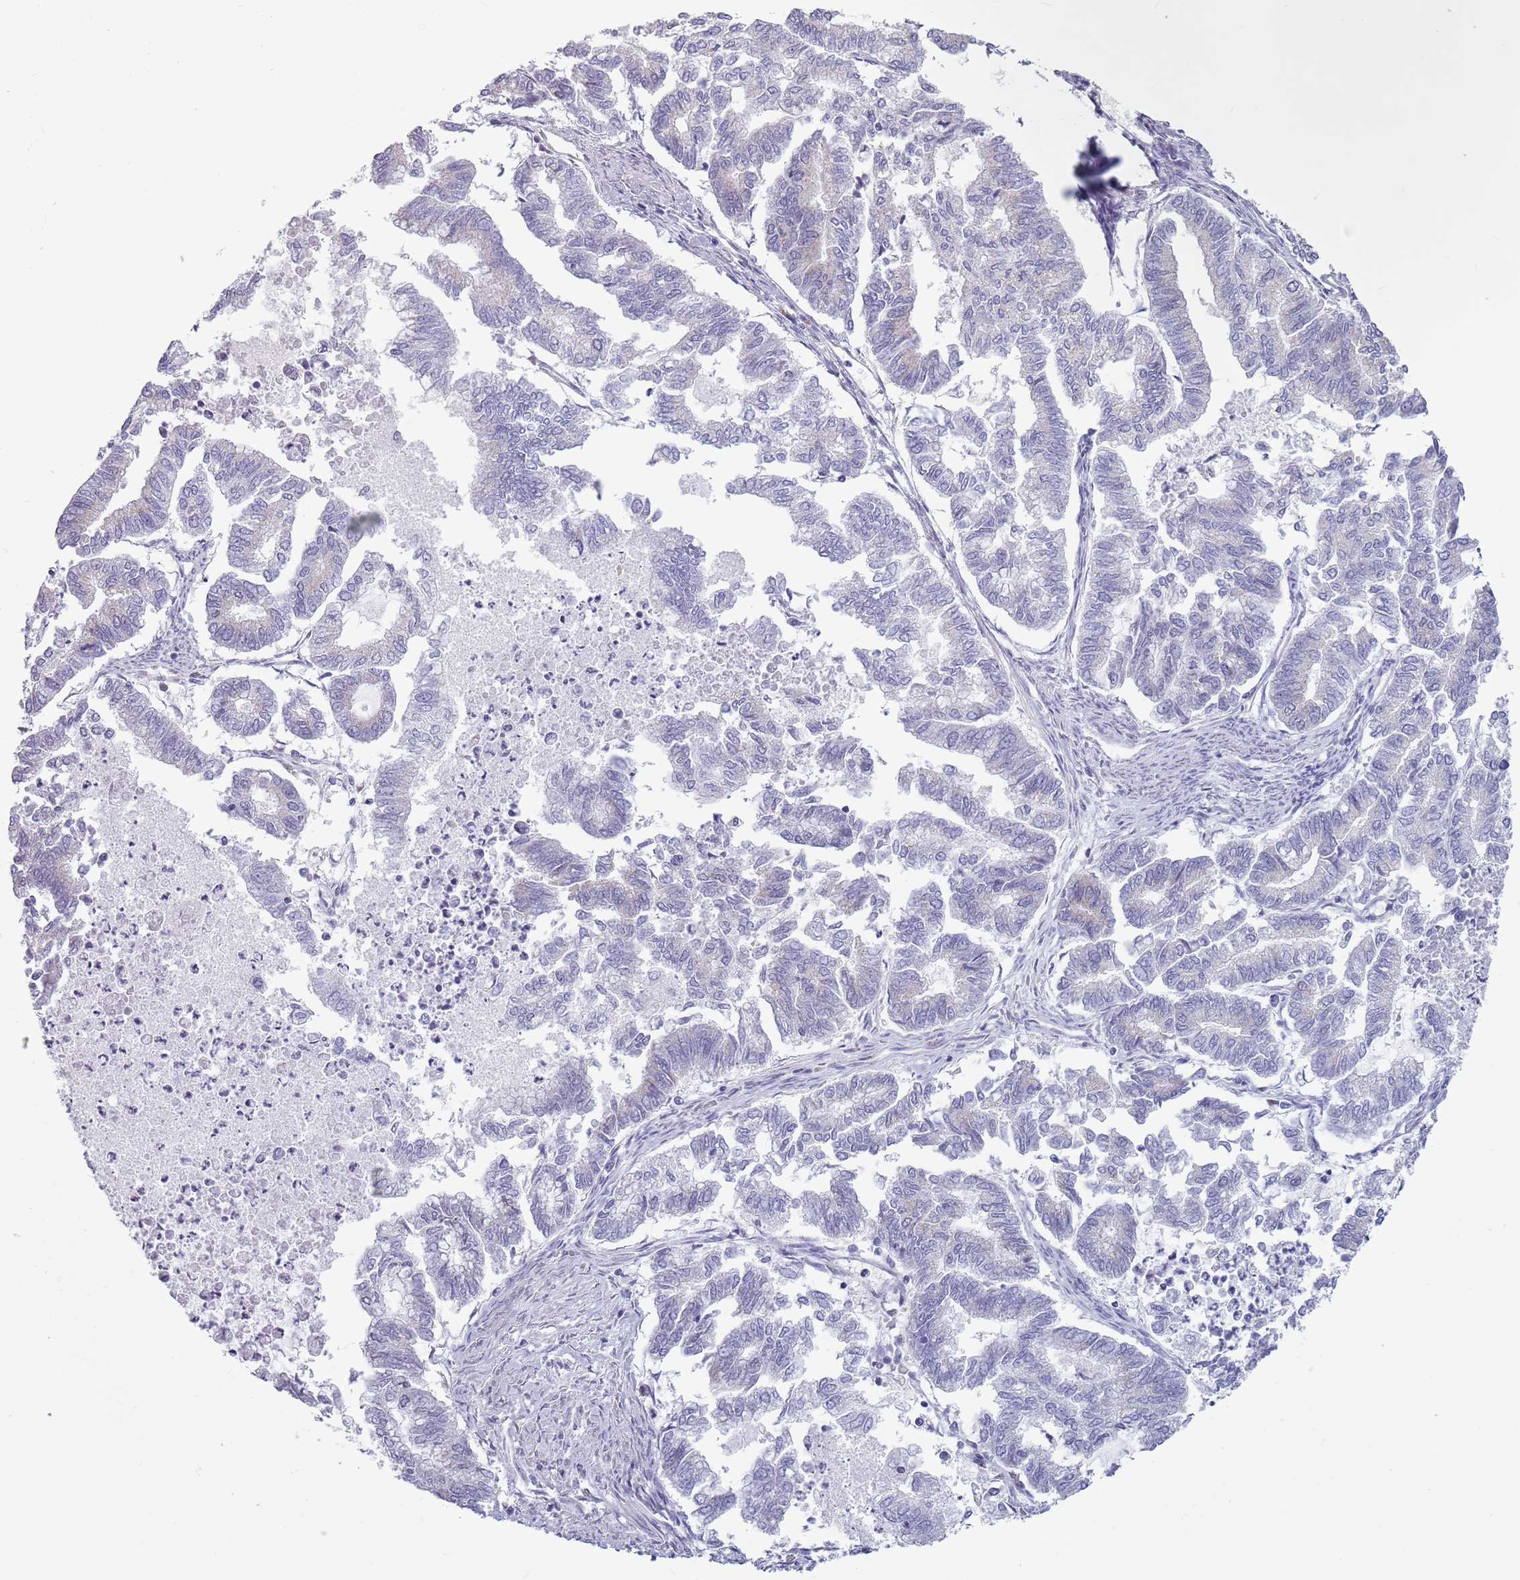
{"staining": {"intensity": "negative", "quantity": "none", "location": "none"}, "tissue": "endometrial cancer", "cell_type": "Tumor cells", "image_type": "cancer", "snomed": [{"axis": "morphology", "description": "Adenocarcinoma, NOS"}, {"axis": "topography", "description": "Endometrium"}], "caption": "Histopathology image shows no significant protein expression in tumor cells of endometrial cancer.", "gene": "ZKSCAN2", "patient": {"sex": "female", "age": 79}}